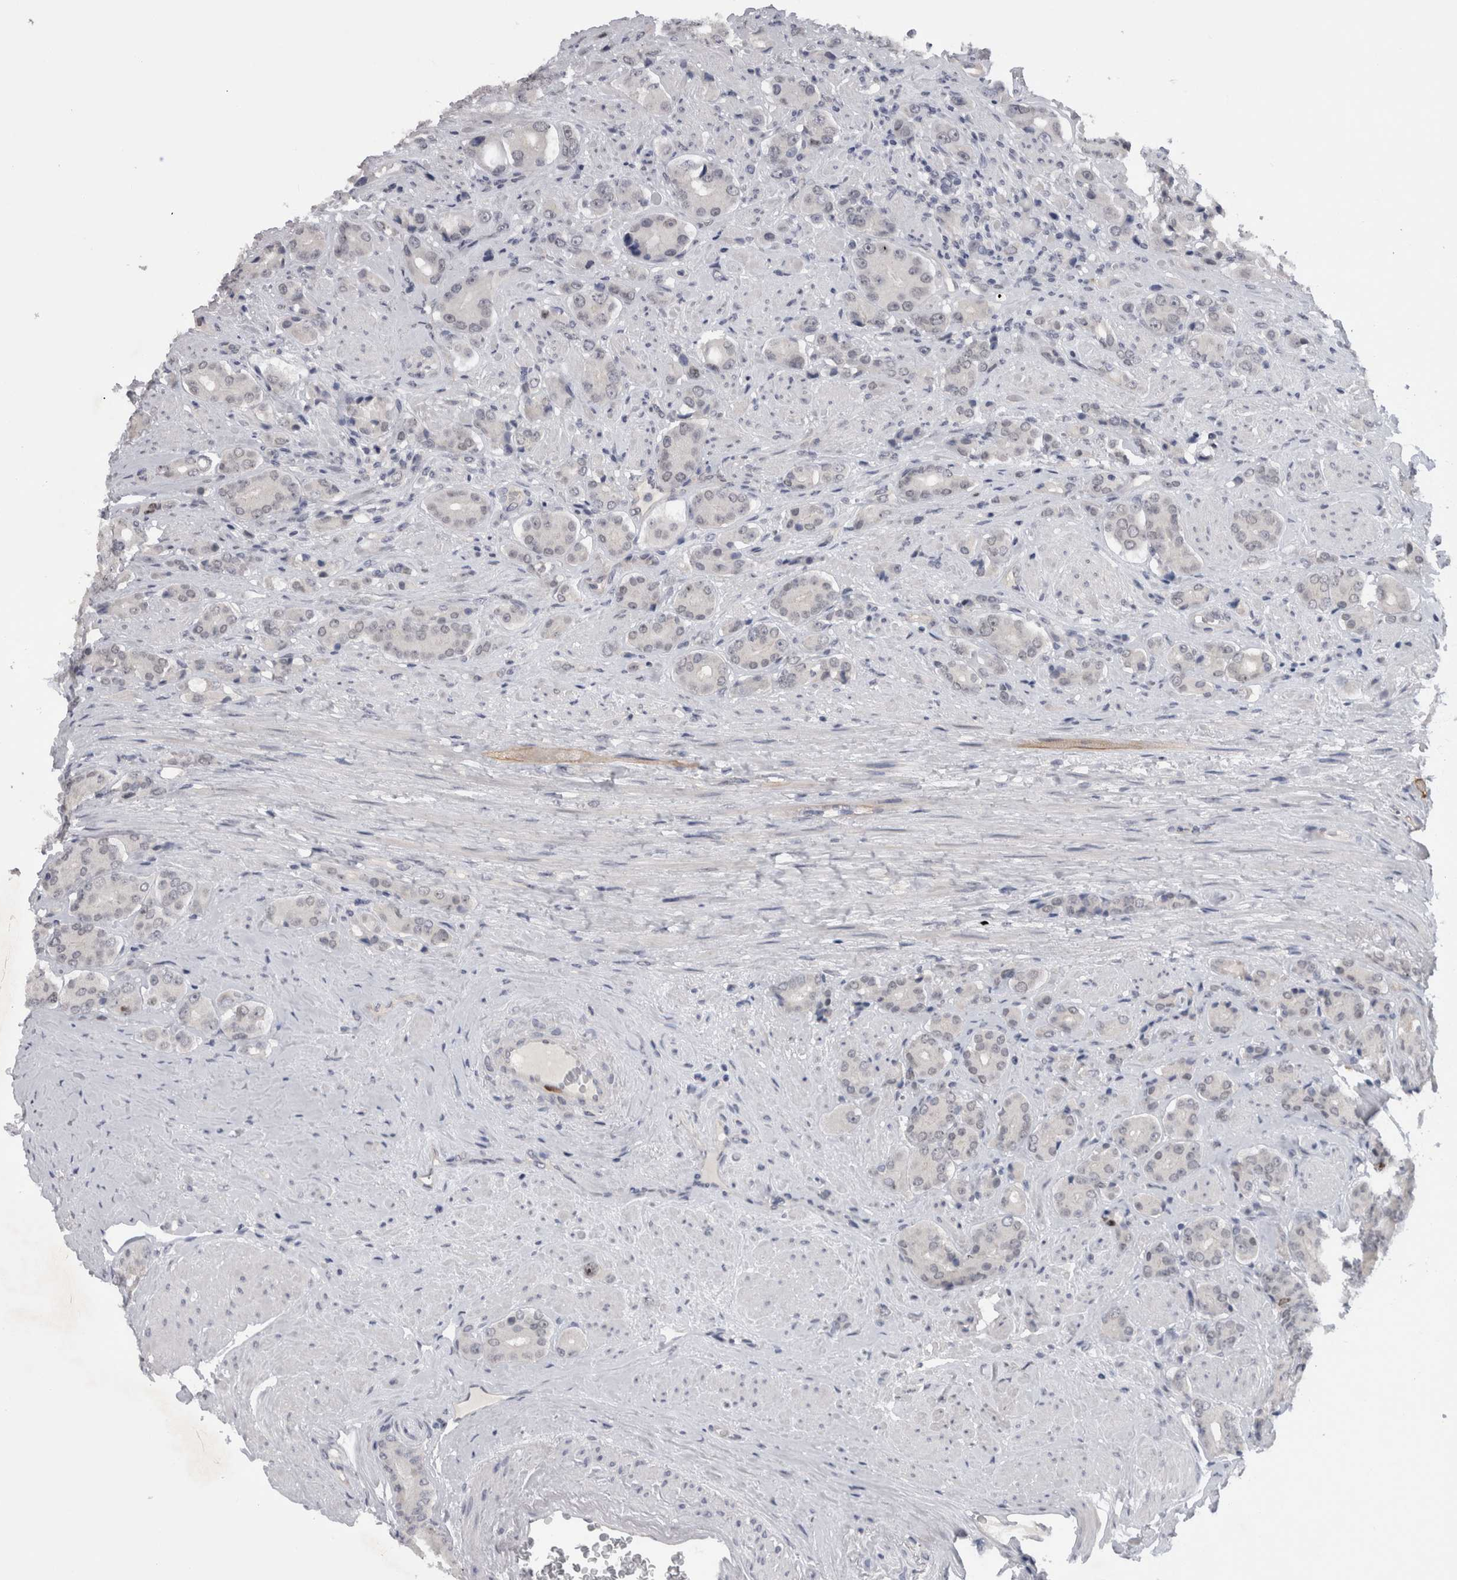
{"staining": {"intensity": "negative", "quantity": "none", "location": "none"}, "tissue": "prostate cancer", "cell_type": "Tumor cells", "image_type": "cancer", "snomed": [{"axis": "morphology", "description": "Adenocarcinoma, High grade"}, {"axis": "topography", "description": "Prostate"}], "caption": "The immunohistochemistry (IHC) histopathology image has no significant staining in tumor cells of prostate high-grade adenocarcinoma tissue.", "gene": "KIF18B", "patient": {"sex": "male", "age": 71}}